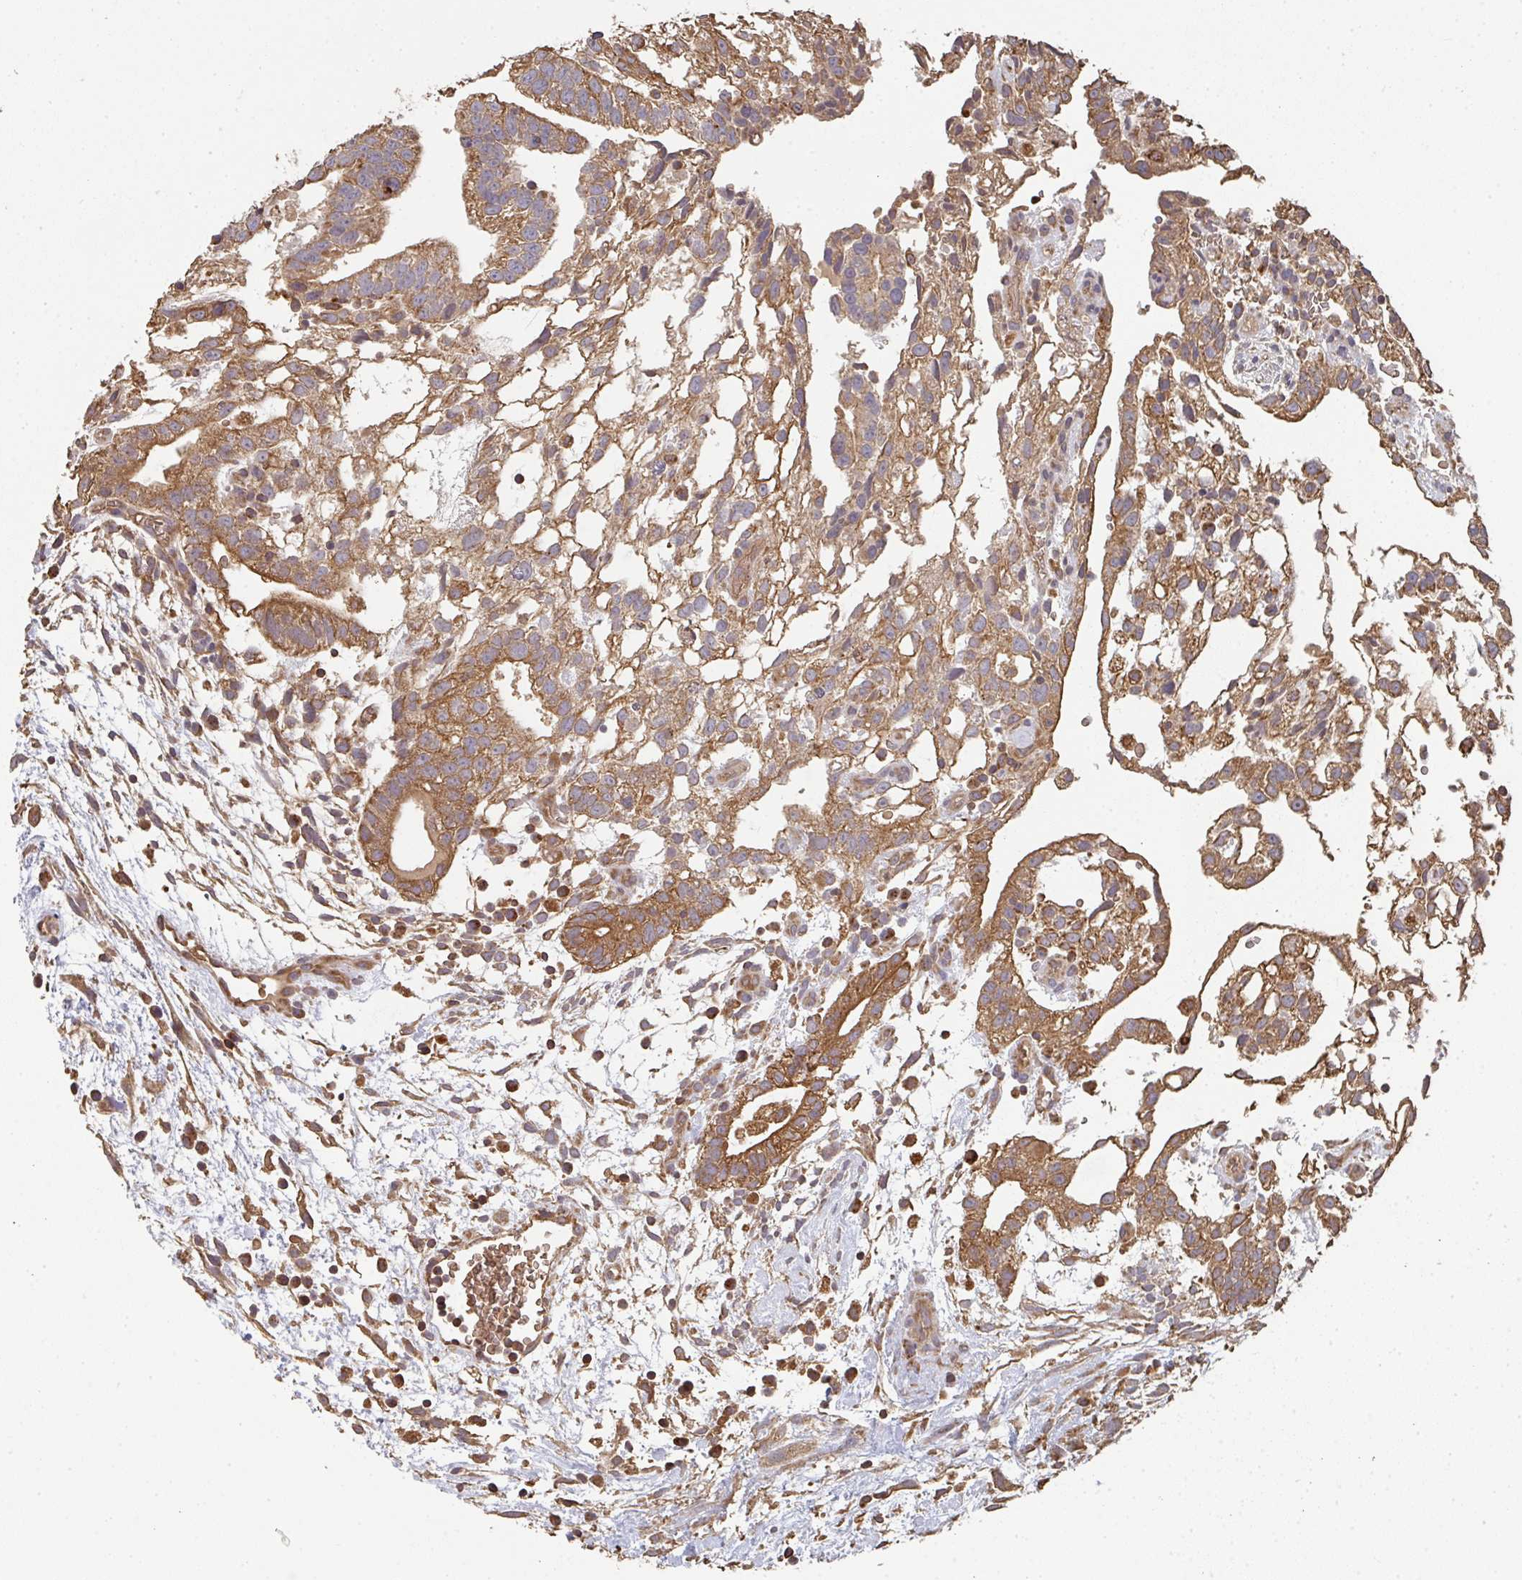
{"staining": {"intensity": "moderate", "quantity": ">75%", "location": "cytoplasmic/membranous"}, "tissue": "testis cancer", "cell_type": "Tumor cells", "image_type": "cancer", "snomed": [{"axis": "morphology", "description": "Carcinoma, Embryonal, NOS"}, {"axis": "topography", "description": "Testis"}], "caption": "Protein positivity by IHC reveals moderate cytoplasmic/membranous expression in about >75% of tumor cells in testis embryonal carcinoma.", "gene": "POLG", "patient": {"sex": "male", "age": 32}}